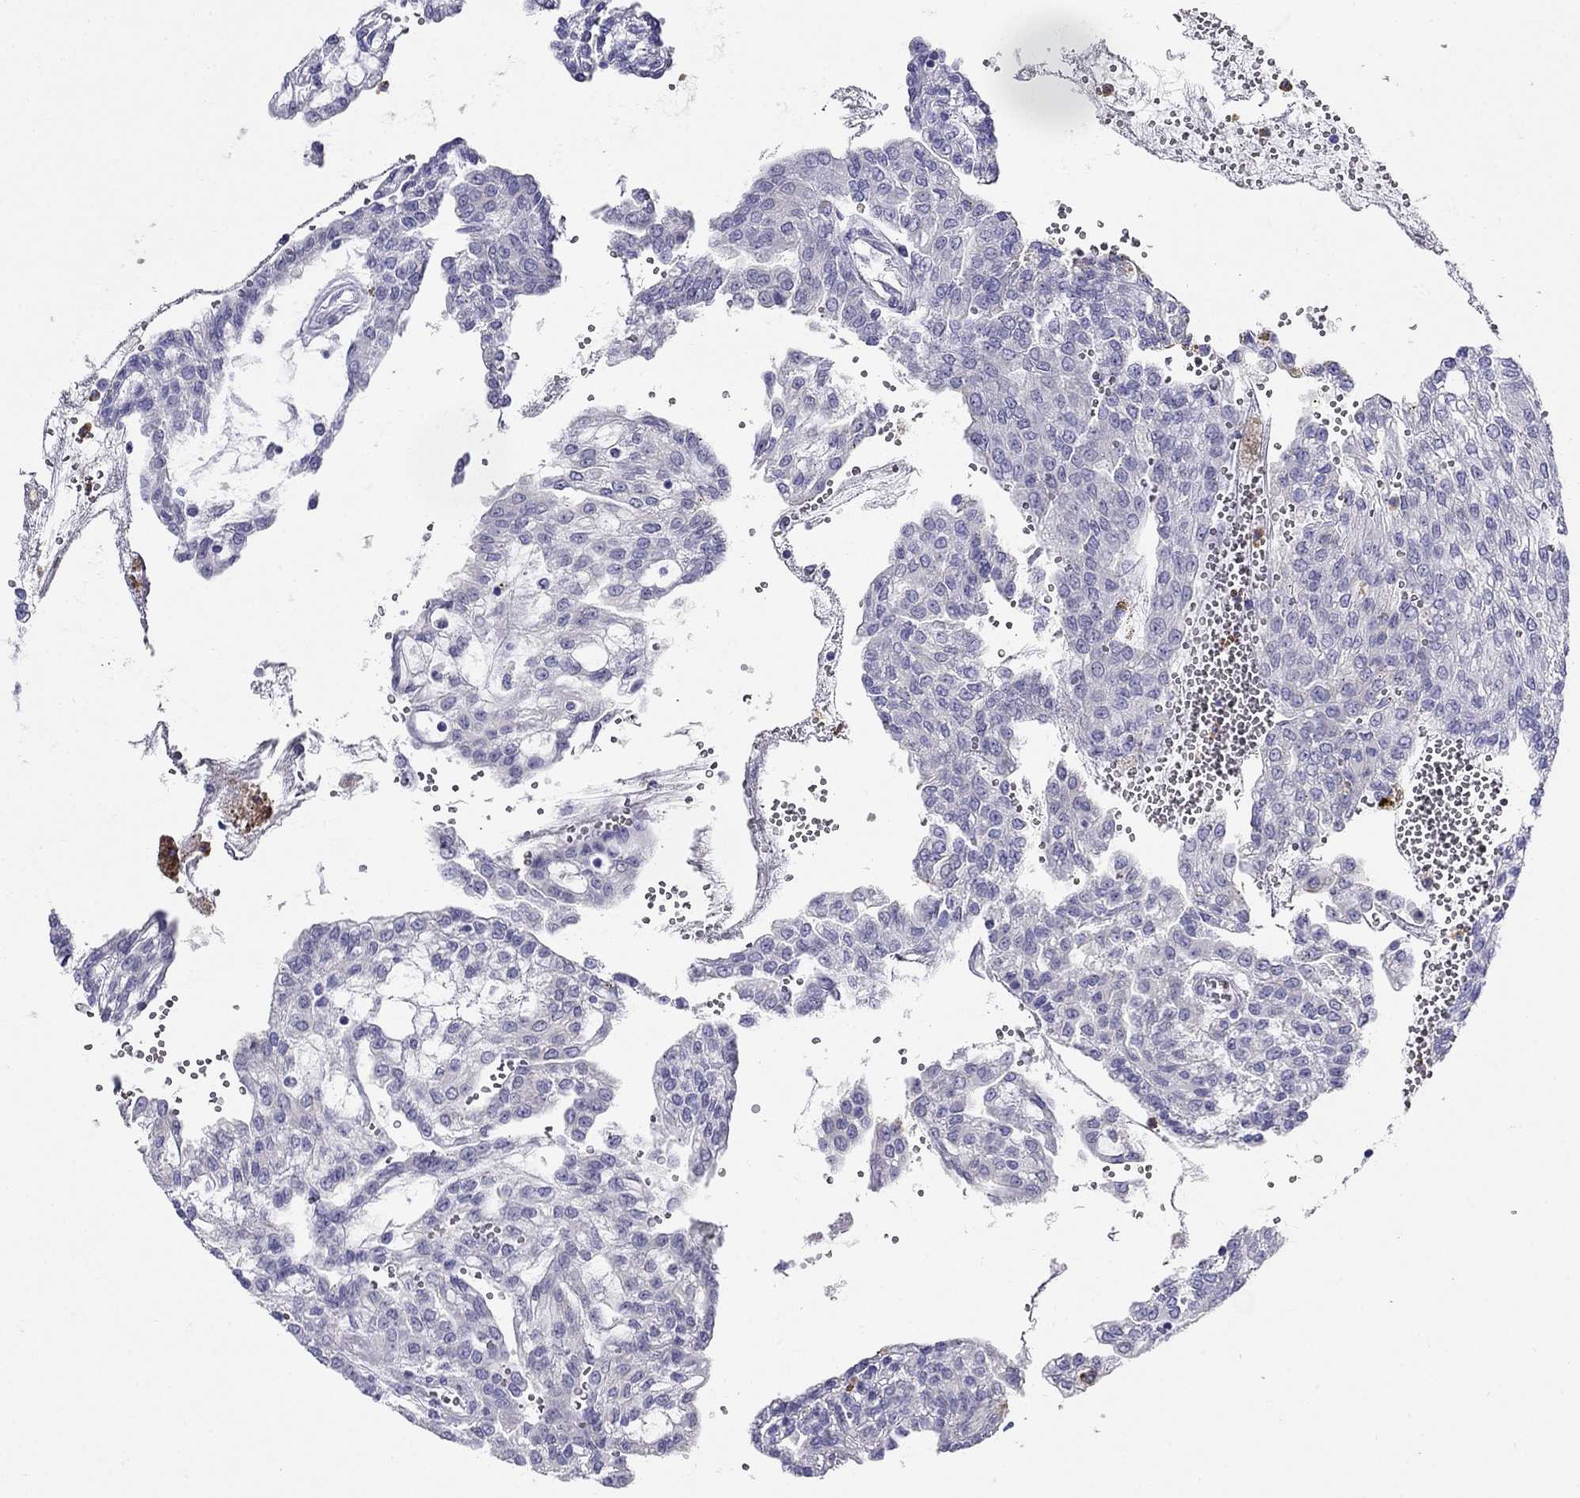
{"staining": {"intensity": "negative", "quantity": "none", "location": "none"}, "tissue": "renal cancer", "cell_type": "Tumor cells", "image_type": "cancer", "snomed": [{"axis": "morphology", "description": "Adenocarcinoma, NOS"}, {"axis": "topography", "description": "Kidney"}], "caption": "A high-resolution micrograph shows immunohistochemistry staining of renal cancer (adenocarcinoma), which displays no significant expression in tumor cells.", "gene": "PPP1R36", "patient": {"sex": "male", "age": 63}}